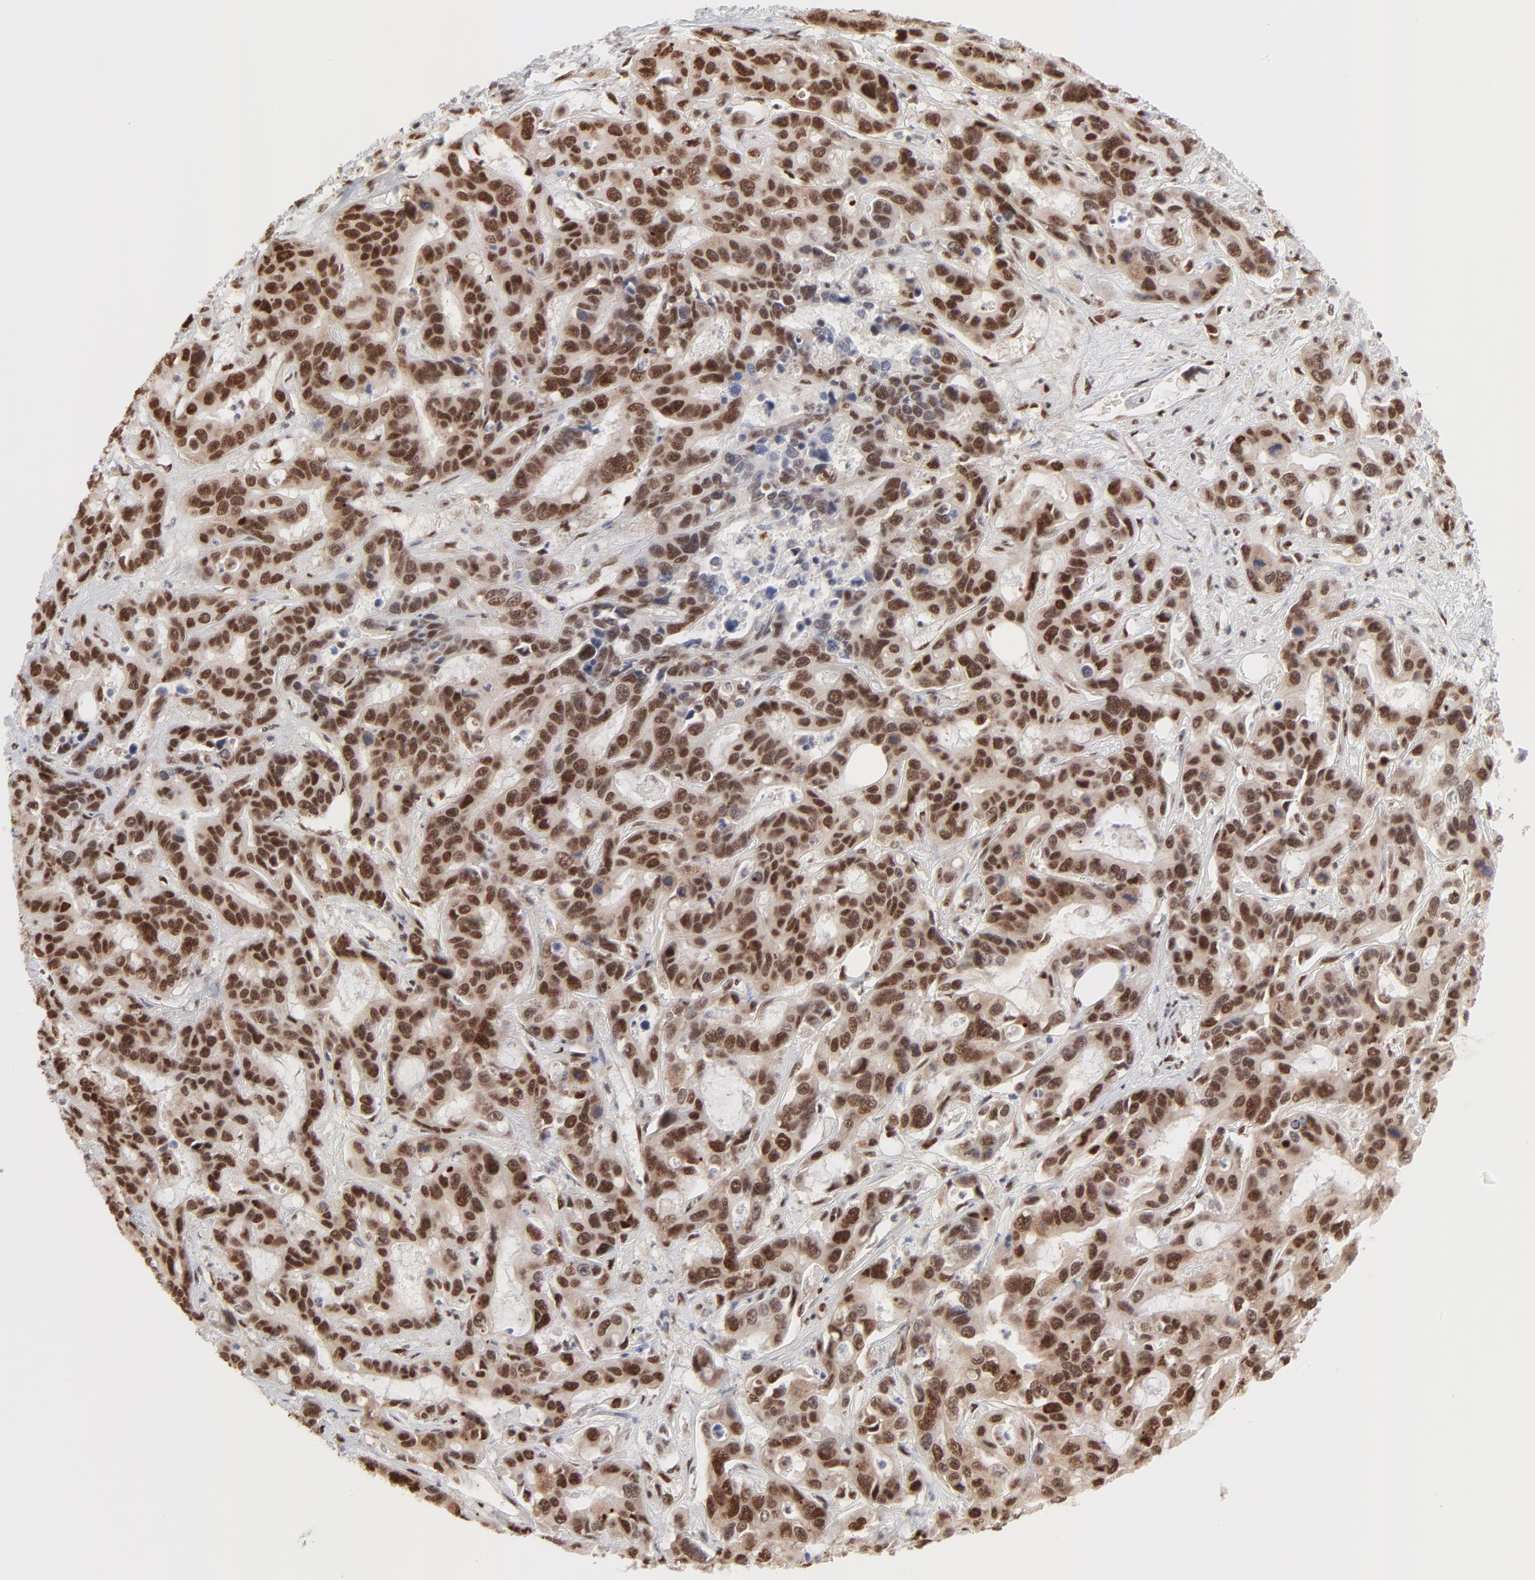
{"staining": {"intensity": "strong", "quantity": ">75%", "location": "nuclear"}, "tissue": "liver cancer", "cell_type": "Tumor cells", "image_type": "cancer", "snomed": [{"axis": "morphology", "description": "Cholangiocarcinoma"}, {"axis": "topography", "description": "Liver"}], "caption": "A photomicrograph showing strong nuclear expression in approximately >75% of tumor cells in liver cancer (cholangiocarcinoma), as visualized by brown immunohistochemical staining.", "gene": "TARDBP", "patient": {"sex": "female", "age": 65}}